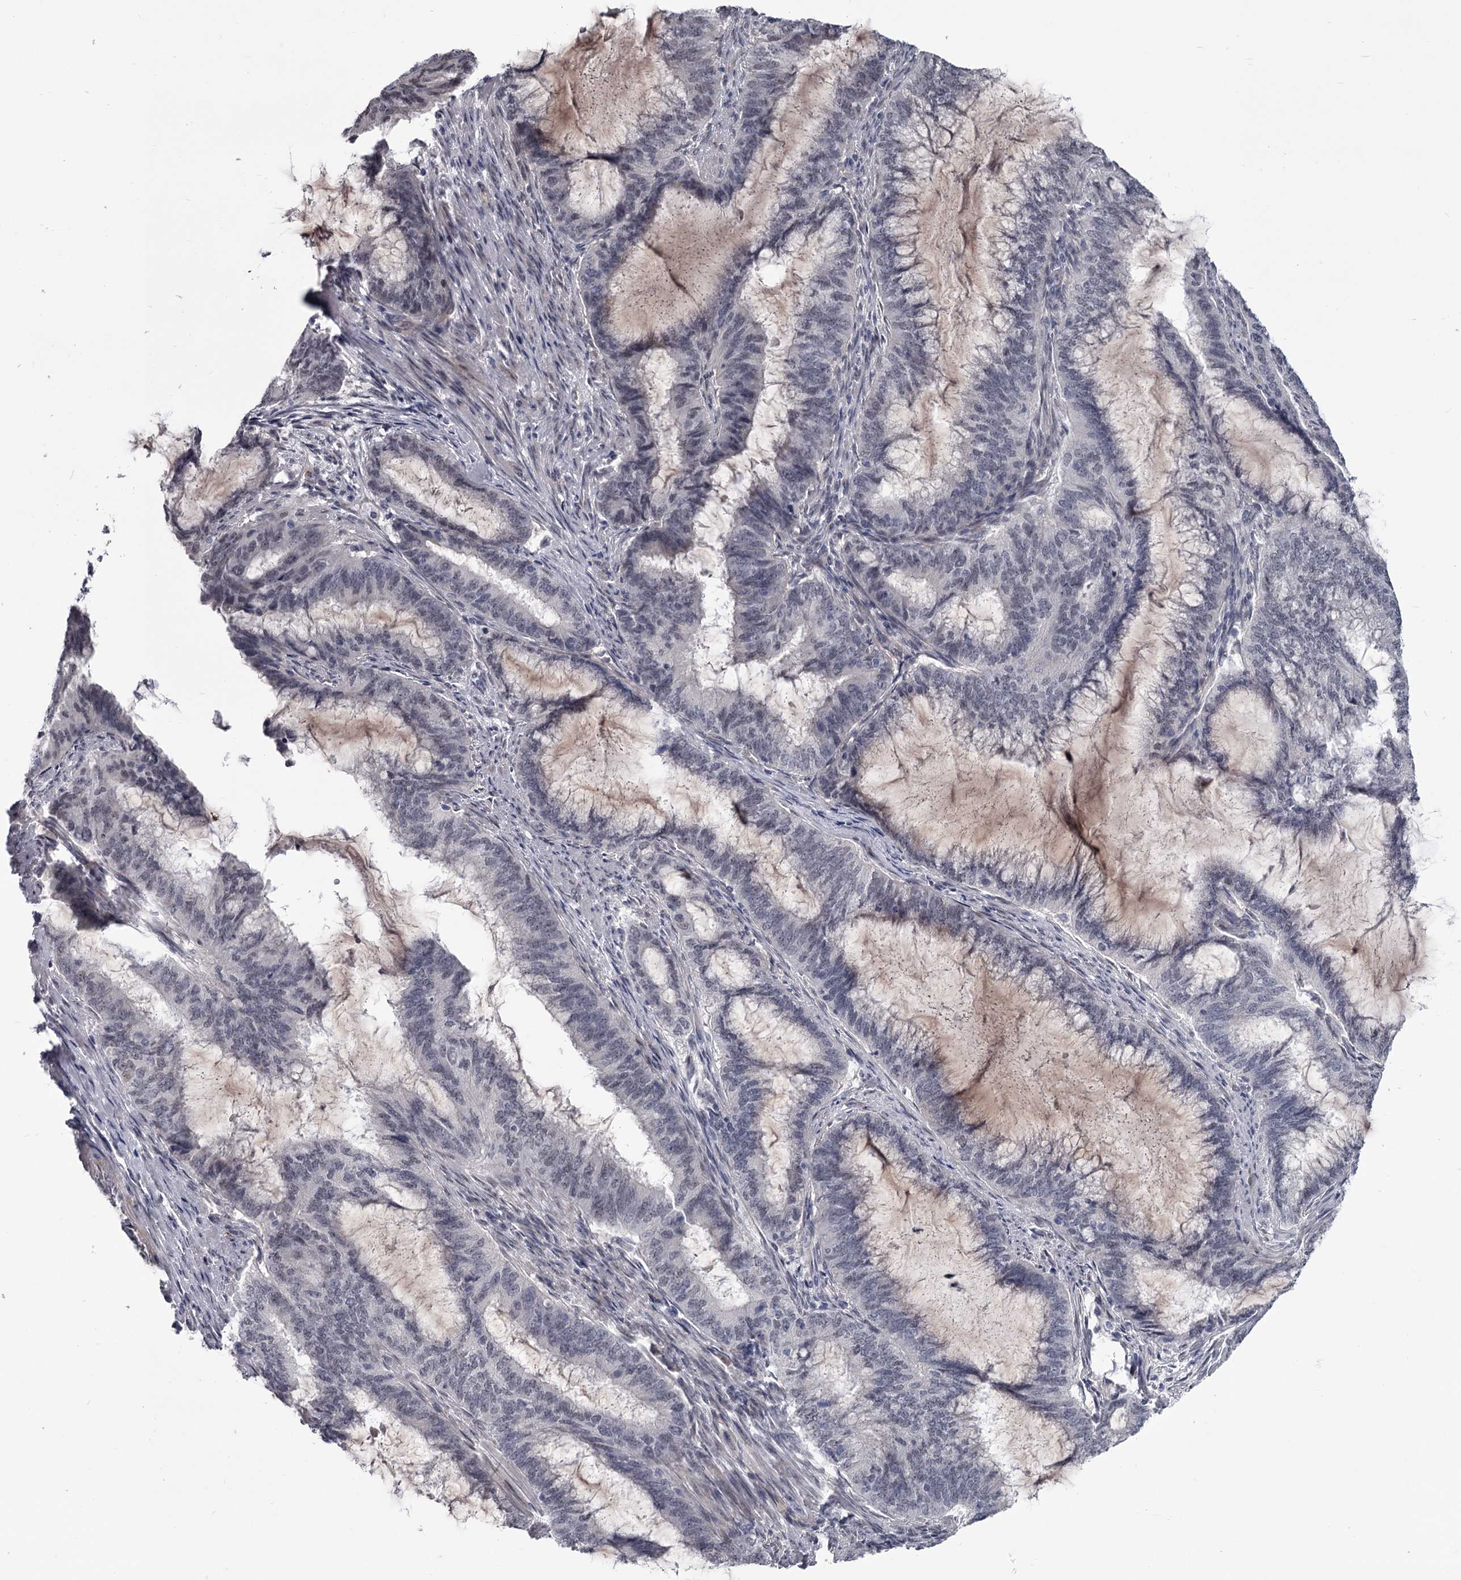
{"staining": {"intensity": "negative", "quantity": "none", "location": "none"}, "tissue": "endometrial cancer", "cell_type": "Tumor cells", "image_type": "cancer", "snomed": [{"axis": "morphology", "description": "Adenocarcinoma, NOS"}, {"axis": "topography", "description": "Endometrium"}], "caption": "Immunohistochemical staining of adenocarcinoma (endometrial) shows no significant positivity in tumor cells.", "gene": "PRPF40B", "patient": {"sex": "female", "age": 51}}